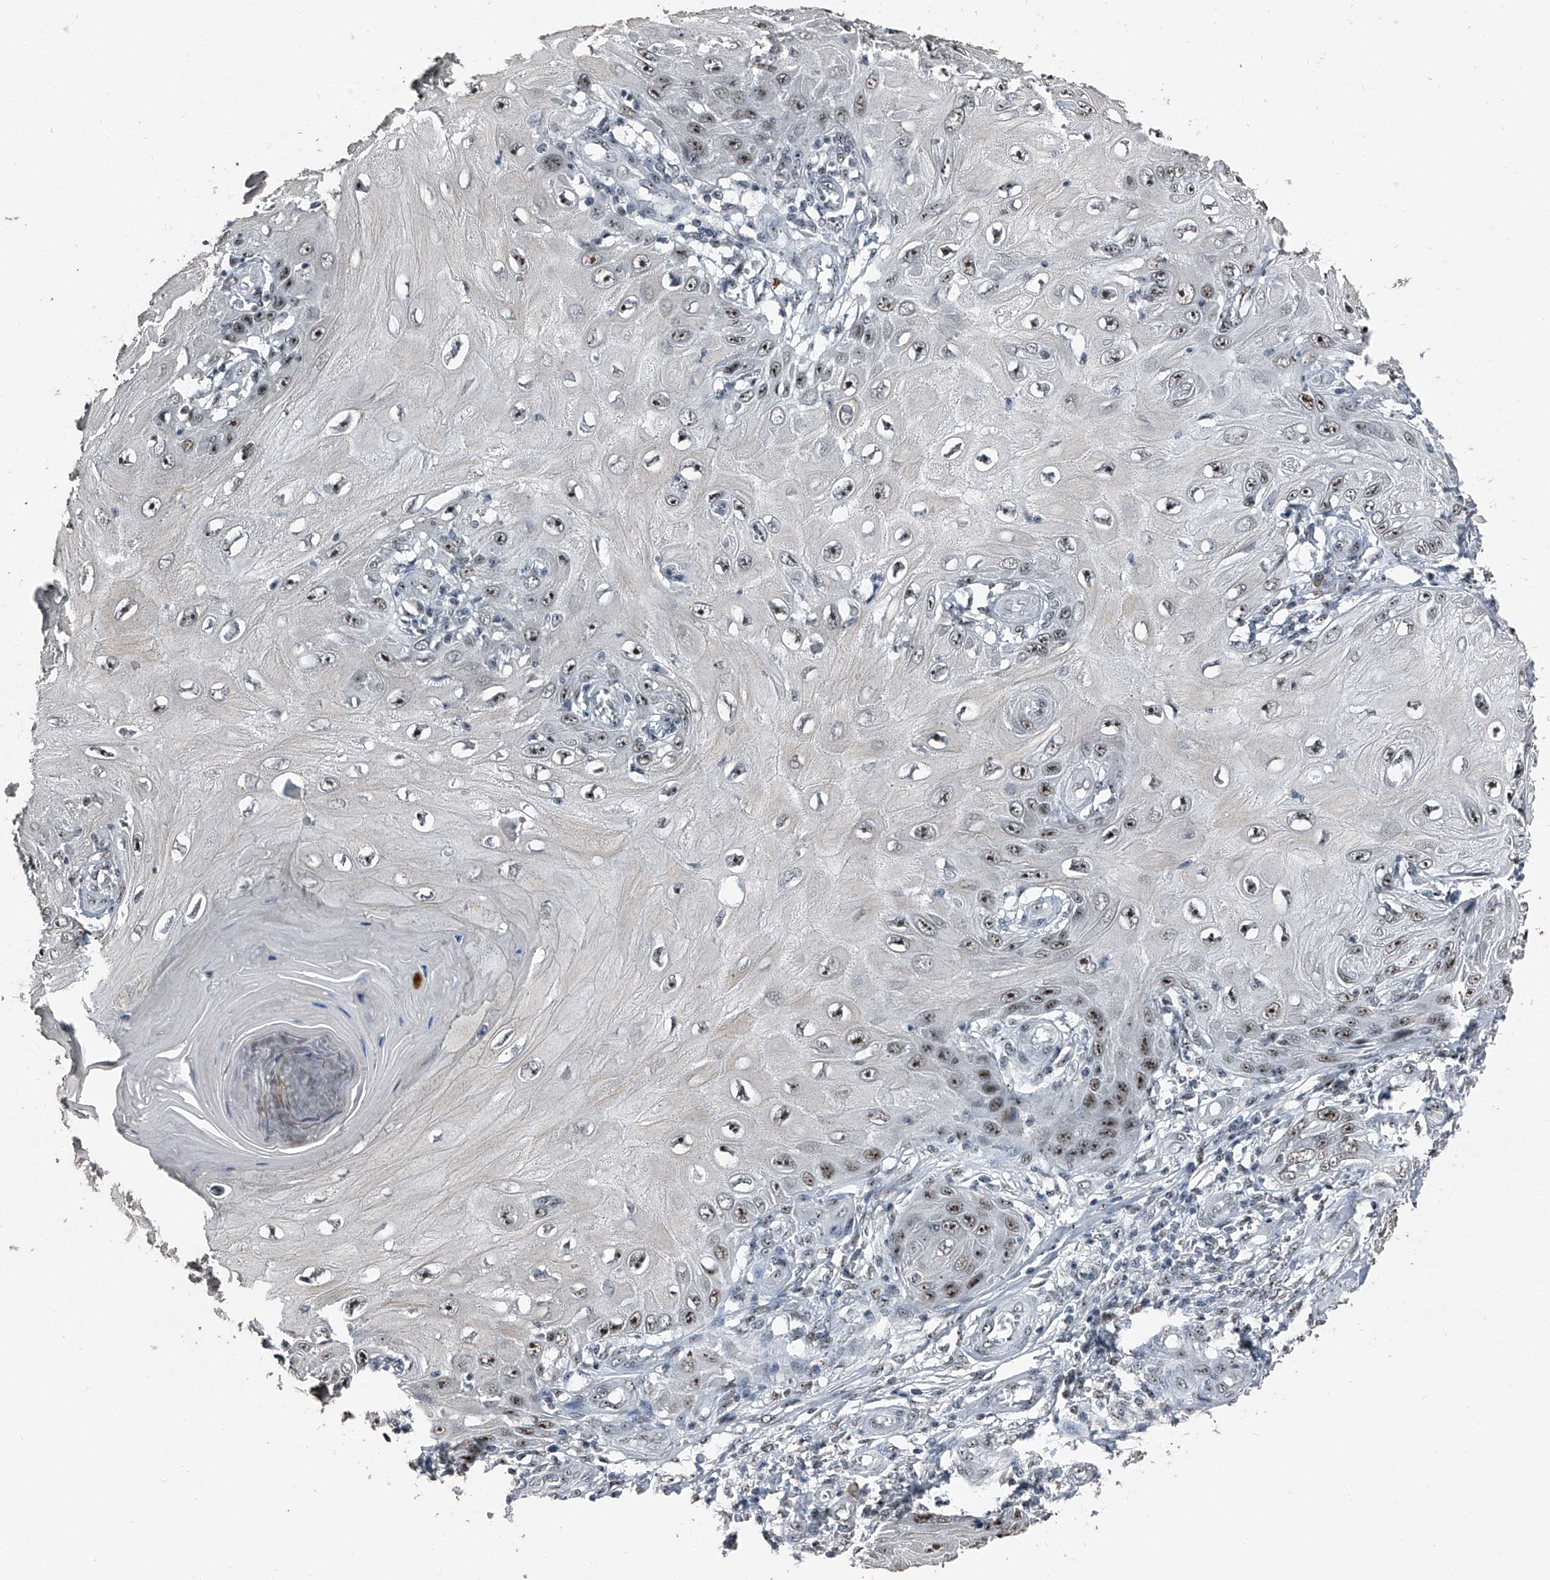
{"staining": {"intensity": "moderate", "quantity": ">75%", "location": "nuclear"}, "tissue": "skin cancer", "cell_type": "Tumor cells", "image_type": "cancer", "snomed": [{"axis": "morphology", "description": "Squamous cell carcinoma, NOS"}, {"axis": "topography", "description": "Skin"}], "caption": "Human squamous cell carcinoma (skin) stained with a protein marker shows moderate staining in tumor cells.", "gene": "TCOF1", "patient": {"sex": "female", "age": 73}}